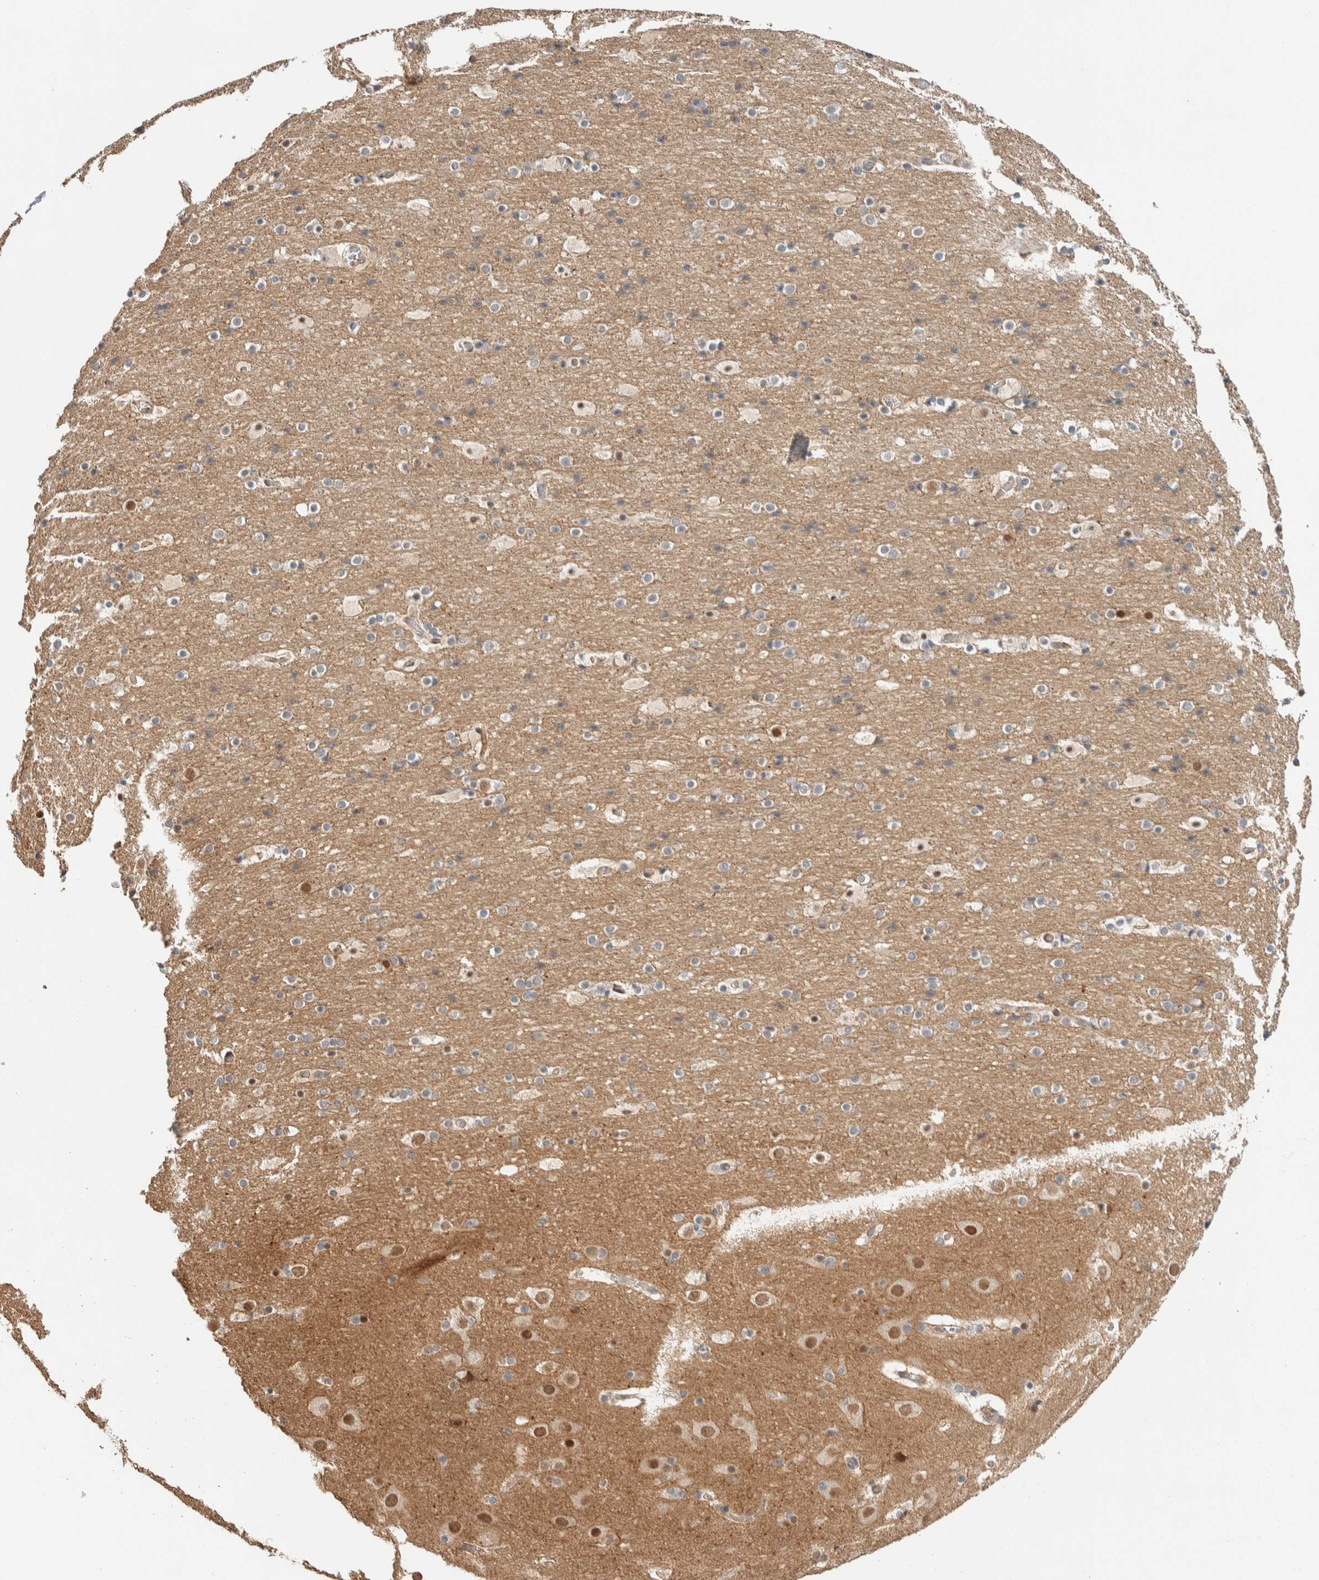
{"staining": {"intensity": "weak", "quantity": "25%-75%", "location": "cytoplasmic/membranous"}, "tissue": "cerebral cortex", "cell_type": "Endothelial cells", "image_type": "normal", "snomed": [{"axis": "morphology", "description": "Normal tissue, NOS"}, {"axis": "topography", "description": "Cerebral cortex"}], "caption": "The image demonstrates a brown stain indicating the presence of a protein in the cytoplasmic/membranous of endothelial cells in cerebral cortex. (DAB IHC with brightfield microscopy, high magnification).", "gene": "ZBTB2", "patient": {"sex": "male", "age": 57}}